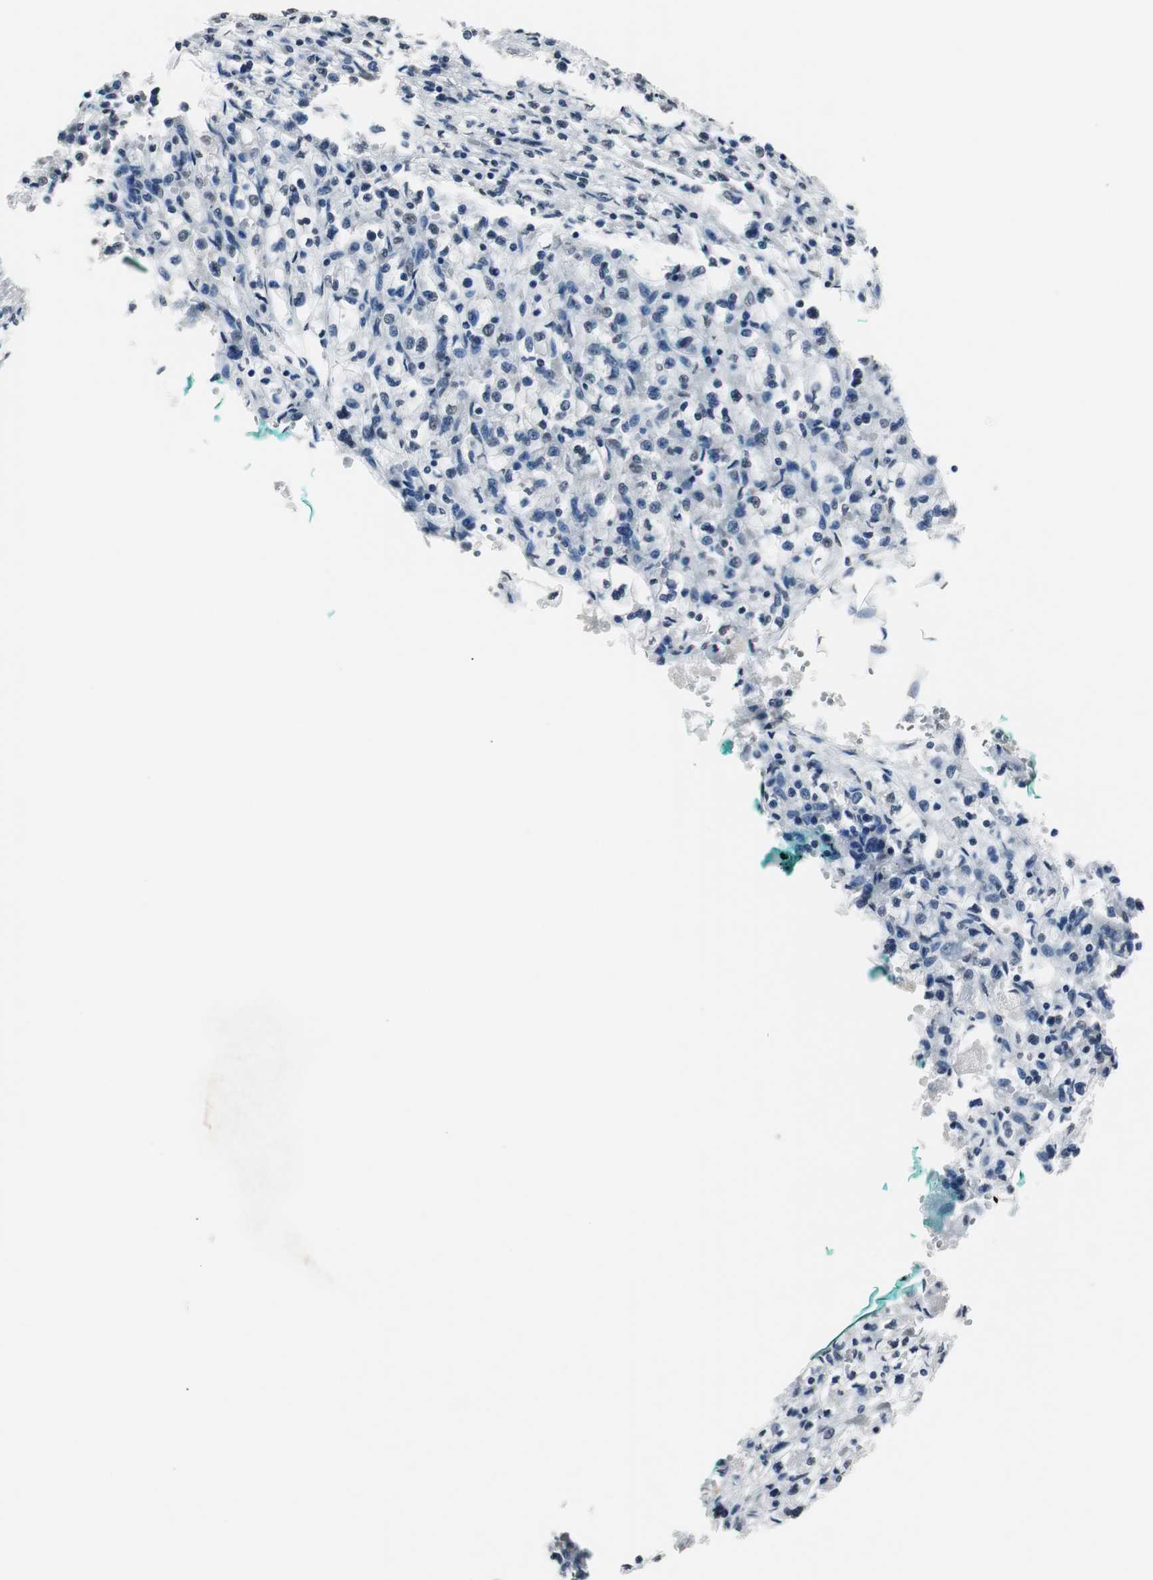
{"staining": {"intensity": "negative", "quantity": "none", "location": "none"}, "tissue": "renal cancer", "cell_type": "Tumor cells", "image_type": "cancer", "snomed": [{"axis": "morphology", "description": "Adenocarcinoma, NOS"}, {"axis": "topography", "description": "Kidney"}], "caption": "IHC photomicrograph of human adenocarcinoma (renal) stained for a protein (brown), which exhibits no positivity in tumor cells.", "gene": "TAF7", "patient": {"sex": "female", "age": 83}}